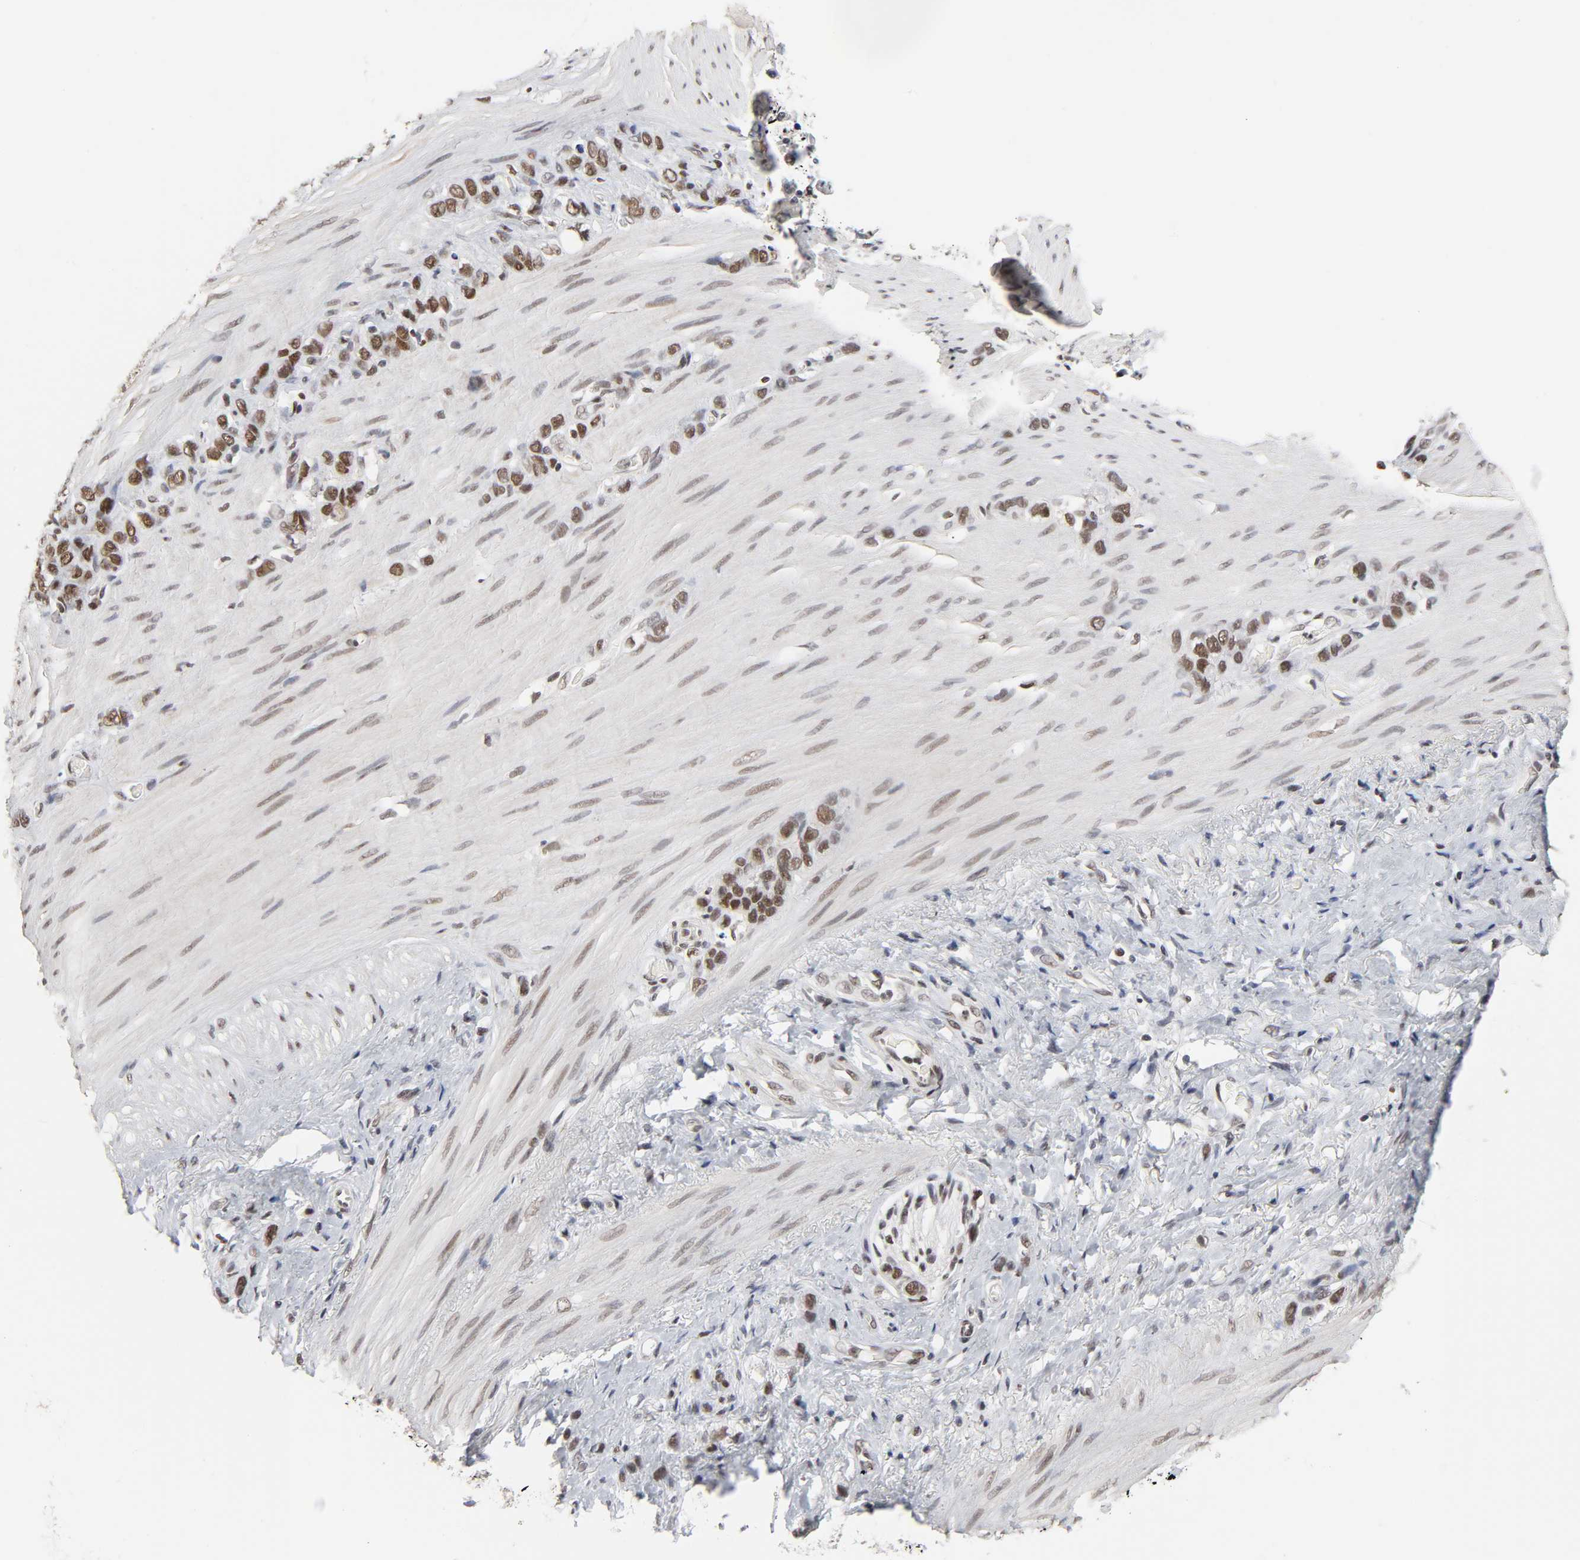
{"staining": {"intensity": "moderate", "quantity": "25%-75%", "location": "nuclear"}, "tissue": "stomach cancer", "cell_type": "Tumor cells", "image_type": "cancer", "snomed": [{"axis": "morphology", "description": "Normal tissue, NOS"}, {"axis": "morphology", "description": "Adenocarcinoma, NOS"}, {"axis": "morphology", "description": "Adenocarcinoma, High grade"}, {"axis": "topography", "description": "Stomach, upper"}, {"axis": "topography", "description": "Stomach"}], "caption": "A micrograph of stomach cancer stained for a protein exhibits moderate nuclear brown staining in tumor cells.", "gene": "TRIM33", "patient": {"sex": "female", "age": 65}}